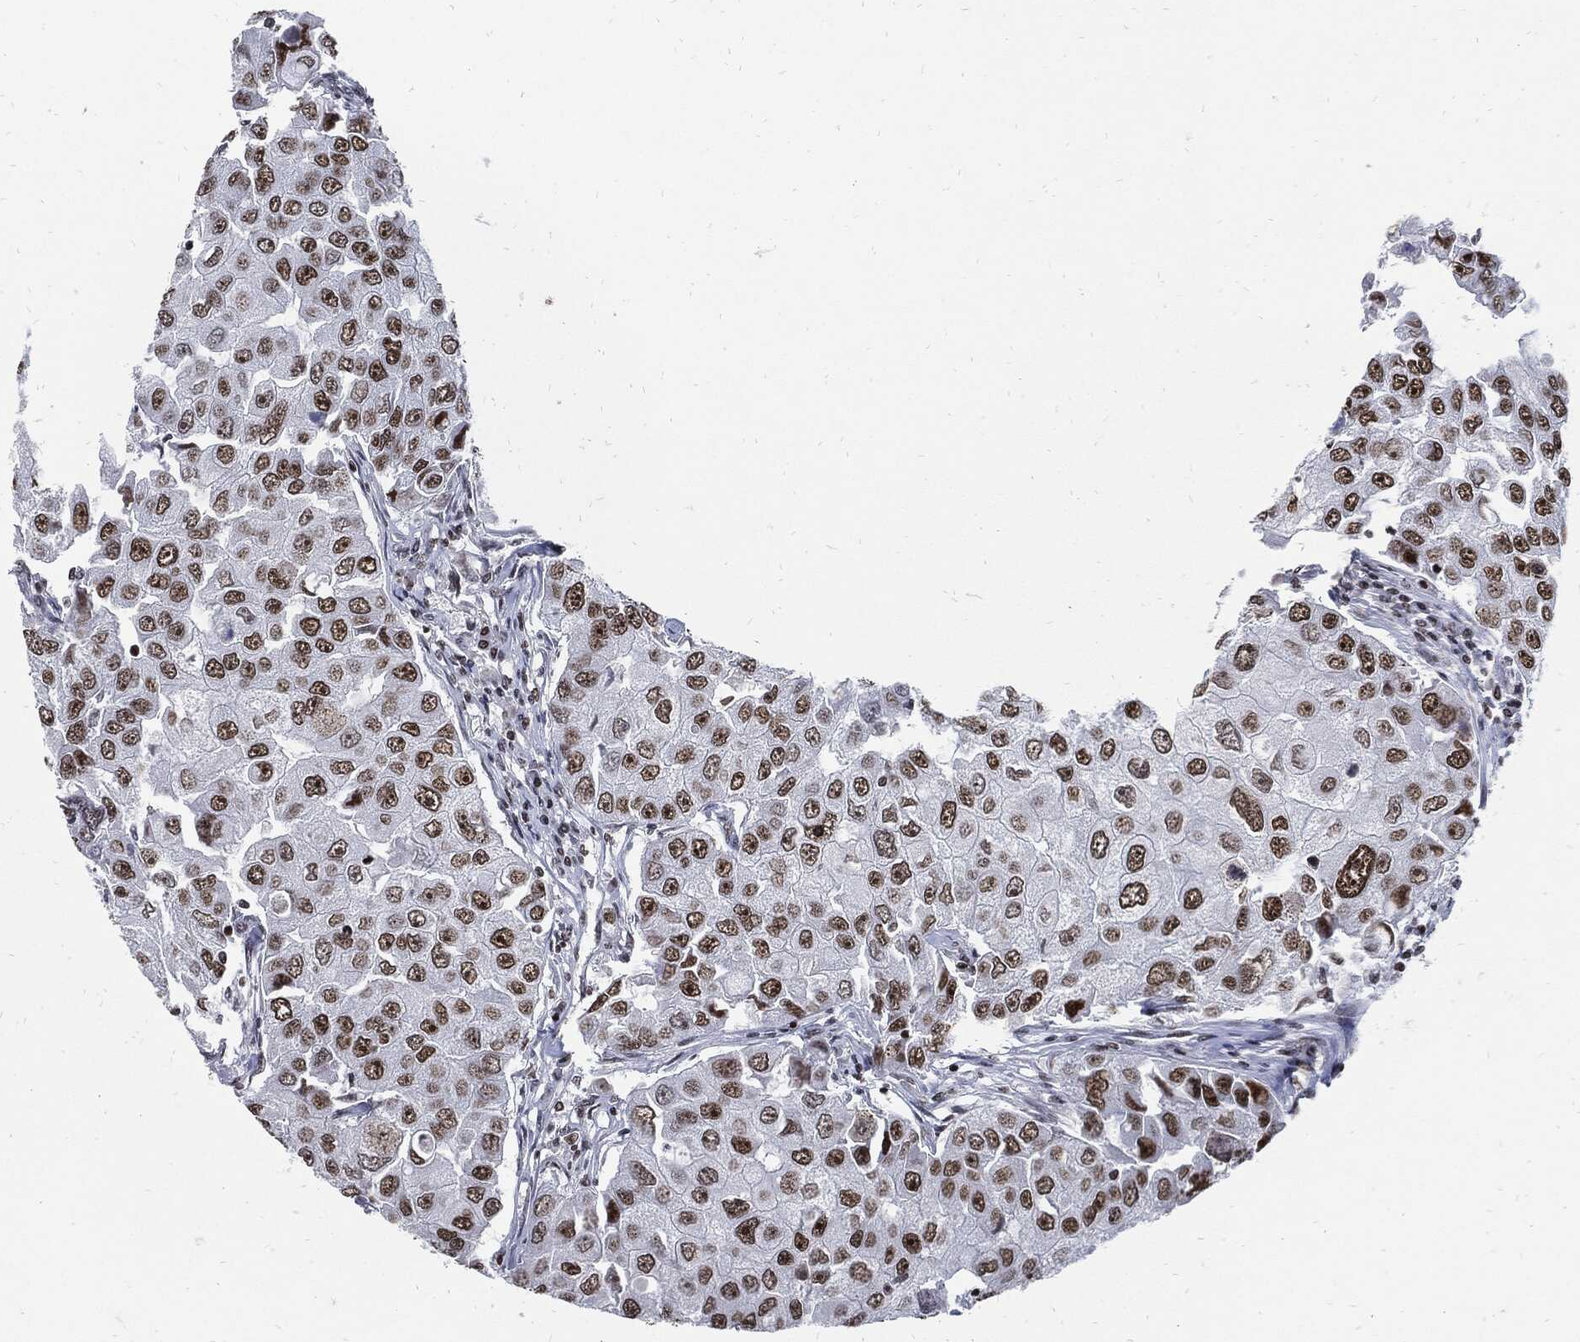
{"staining": {"intensity": "strong", "quantity": "25%-75%", "location": "nuclear"}, "tissue": "breast cancer", "cell_type": "Tumor cells", "image_type": "cancer", "snomed": [{"axis": "morphology", "description": "Duct carcinoma"}, {"axis": "topography", "description": "Breast"}], "caption": "The photomicrograph shows a brown stain indicating the presence of a protein in the nuclear of tumor cells in breast cancer.", "gene": "TERF2", "patient": {"sex": "female", "age": 27}}